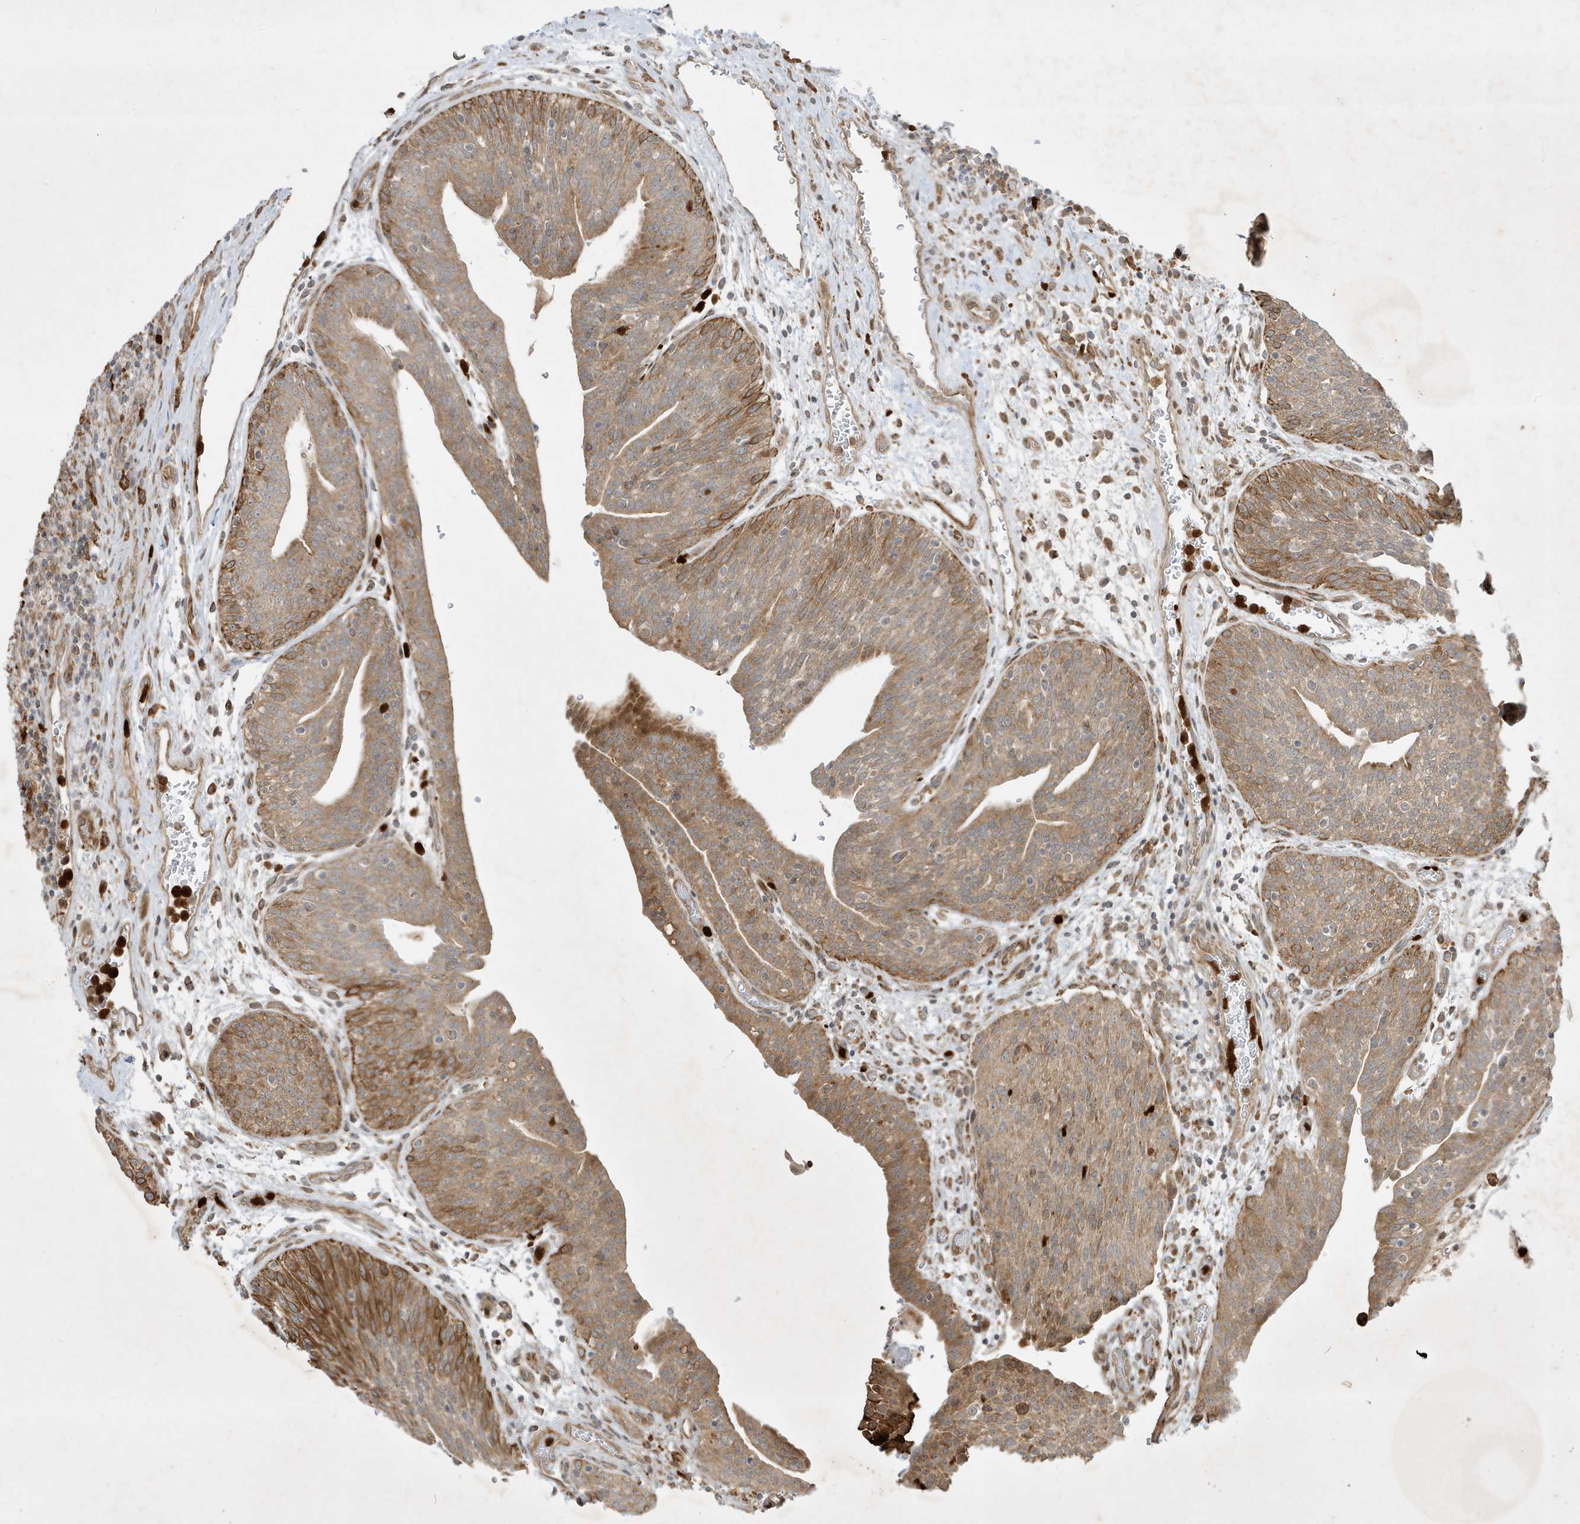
{"staining": {"intensity": "moderate", "quantity": ">75%", "location": "cytoplasmic/membranous"}, "tissue": "urothelial cancer", "cell_type": "Tumor cells", "image_type": "cancer", "snomed": [{"axis": "morphology", "description": "Urothelial carcinoma, High grade"}, {"axis": "topography", "description": "Urinary bladder"}], "caption": "There is medium levels of moderate cytoplasmic/membranous positivity in tumor cells of high-grade urothelial carcinoma, as demonstrated by immunohistochemical staining (brown color).", "gene": "IFT57", "patient": {"sex": "male", "age": 35}}